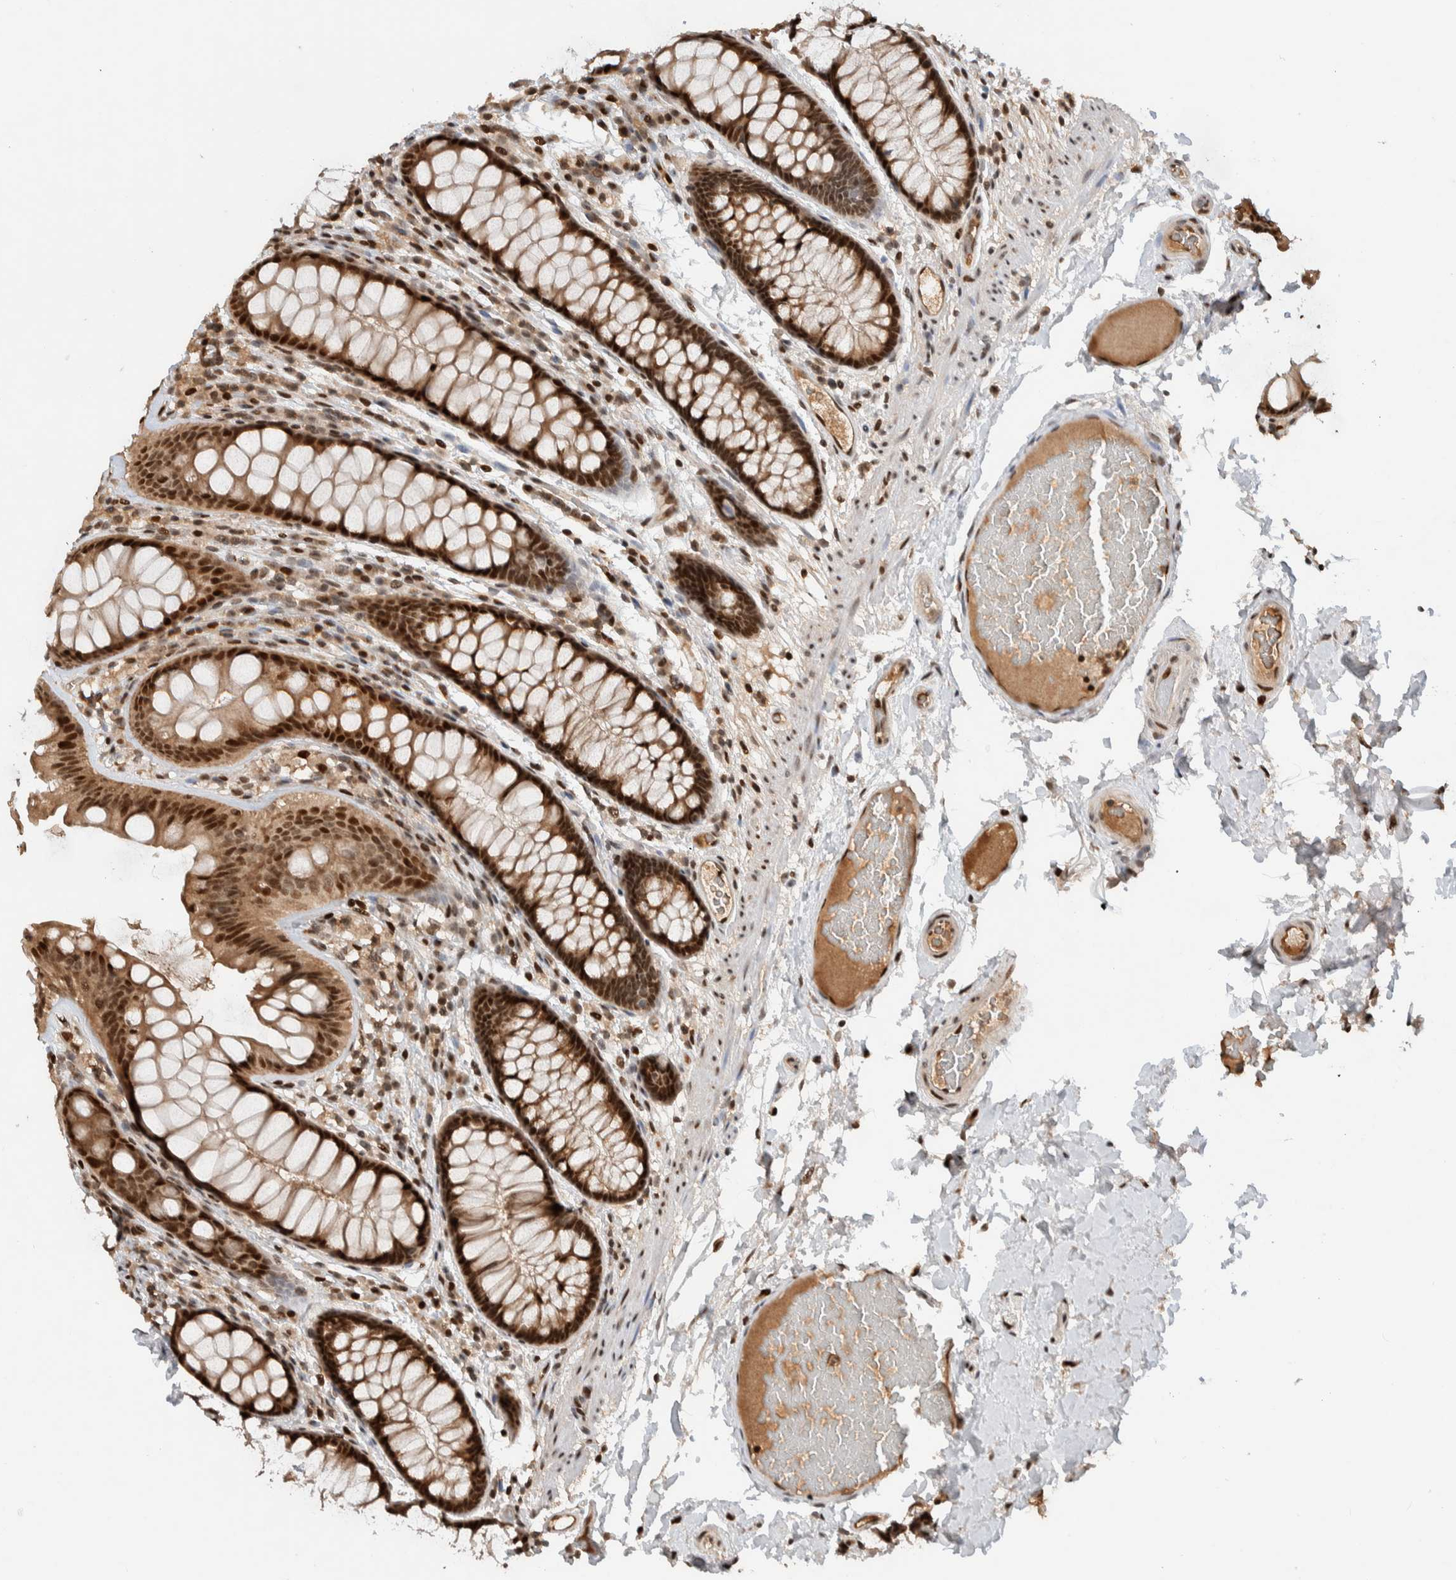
{"staining": {"intensity": "strong", "quantity": ">75%", "location": "nuclear"}, "tissue": "colon", "cell_type": "Endothelial cells", "image_type": "normal", "snomed": [{"axis": "morphology", "description": "Normal tissue, NOS"}, {"axis": "topography", "description": "Colon"}], "caption": "Protein expression analysis of benign colon shows strong nuclear expression in approximately >75% of endothelial cells.", "gene": "ZNF521", "patient": {"sex": "female", "age": 56}}